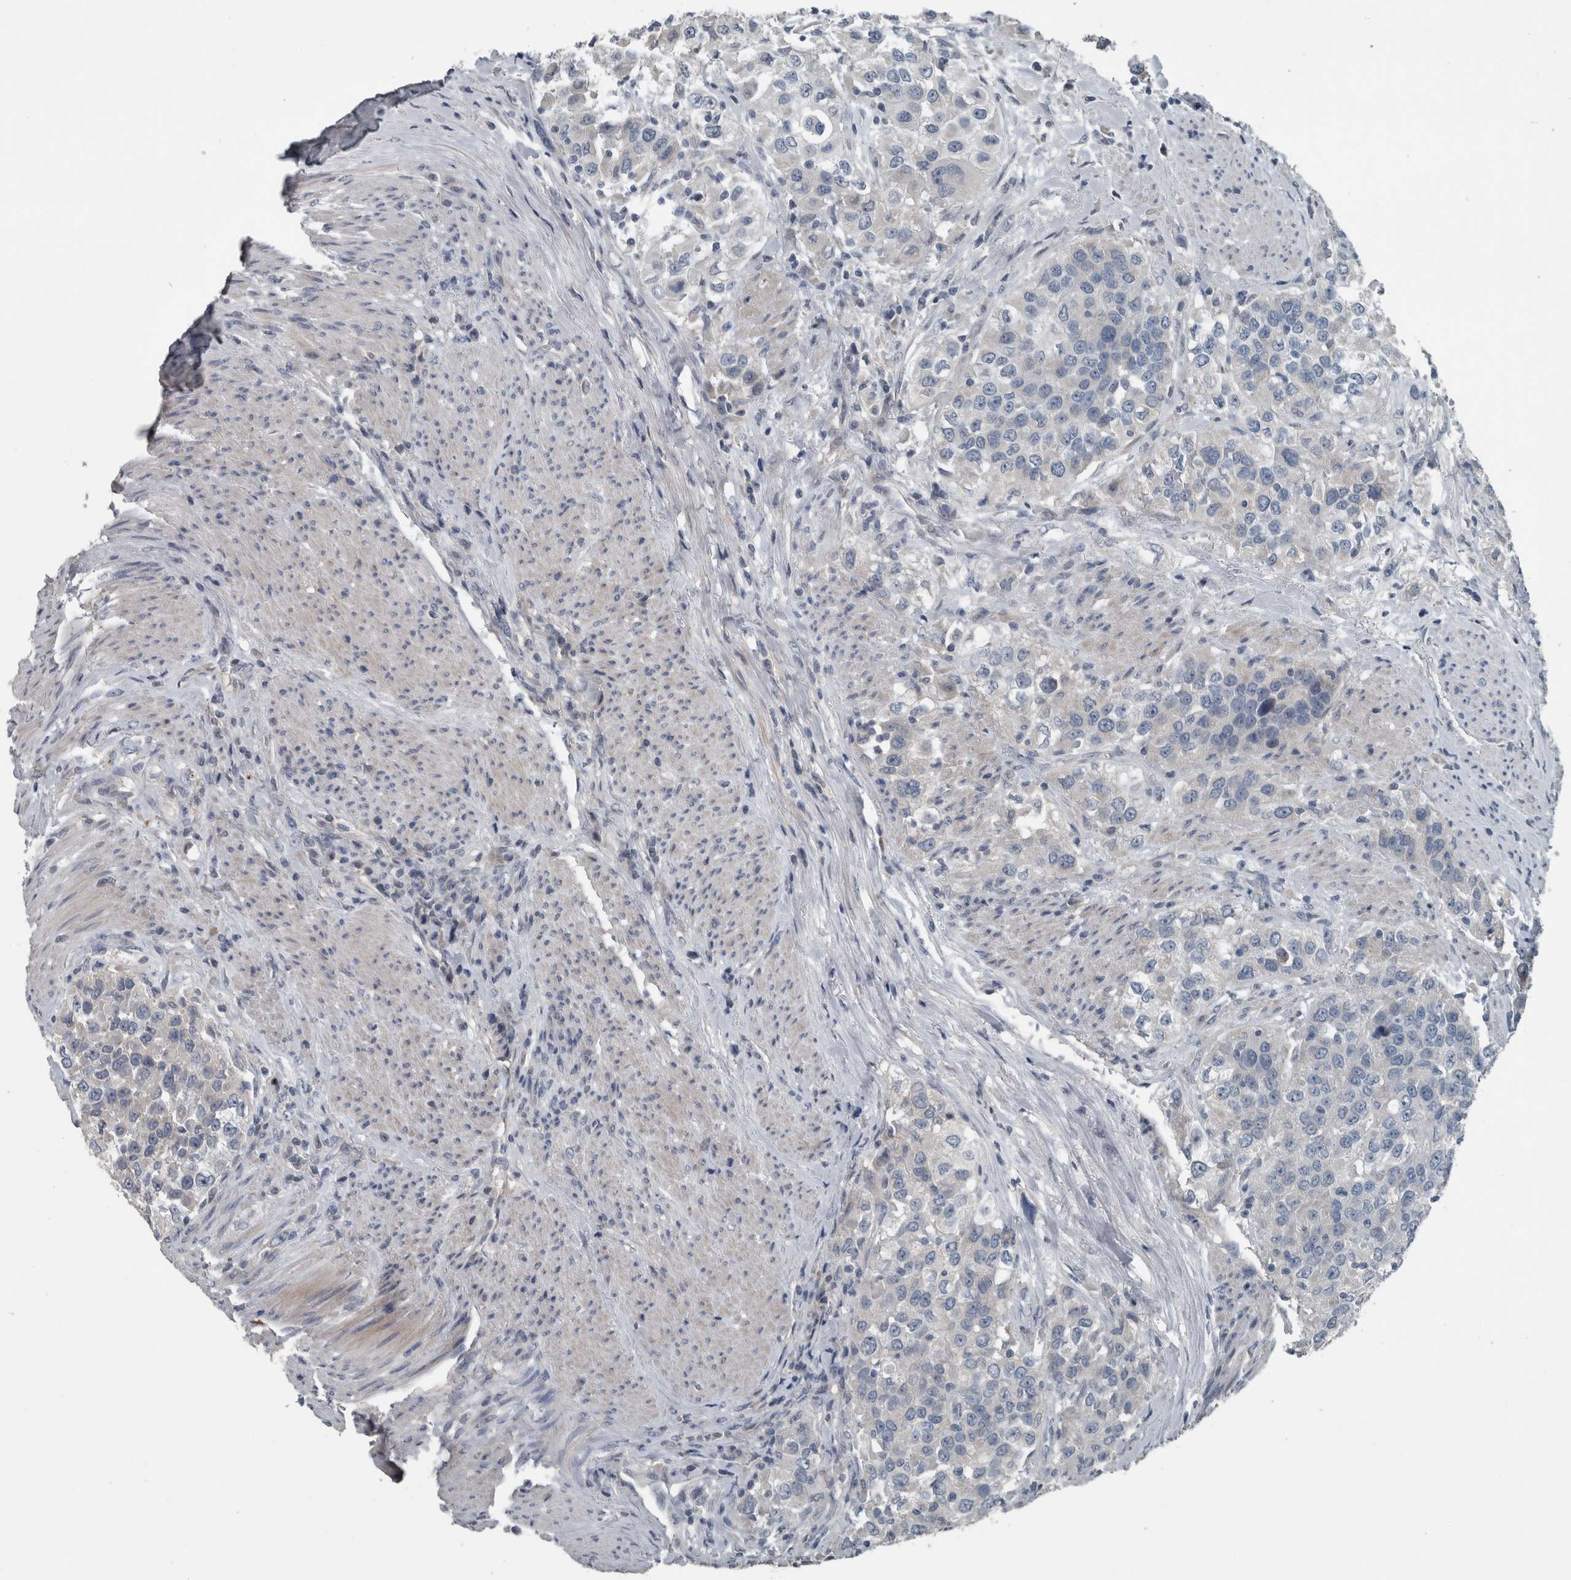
{"staining": {"intensity": "negative", "quantity": "none", "location": "none"}, "tissue": "urothelial cancer", "cell_type": "Tumor cells", "image_type": "cancer", "snomed": [{"axis": "morphology", "description": "Urothelial carcinoma, High grade"}, {"axis": "topography", "description": "Urinary bladder"}], "caption": "DAB (3,3'-diaminobenzidine) immunohistochemical staining of urothelial cancer displays no significant expression in tumor cells.", "gene": "KRT20", "patient": {"sex": "female", "age": 80}}